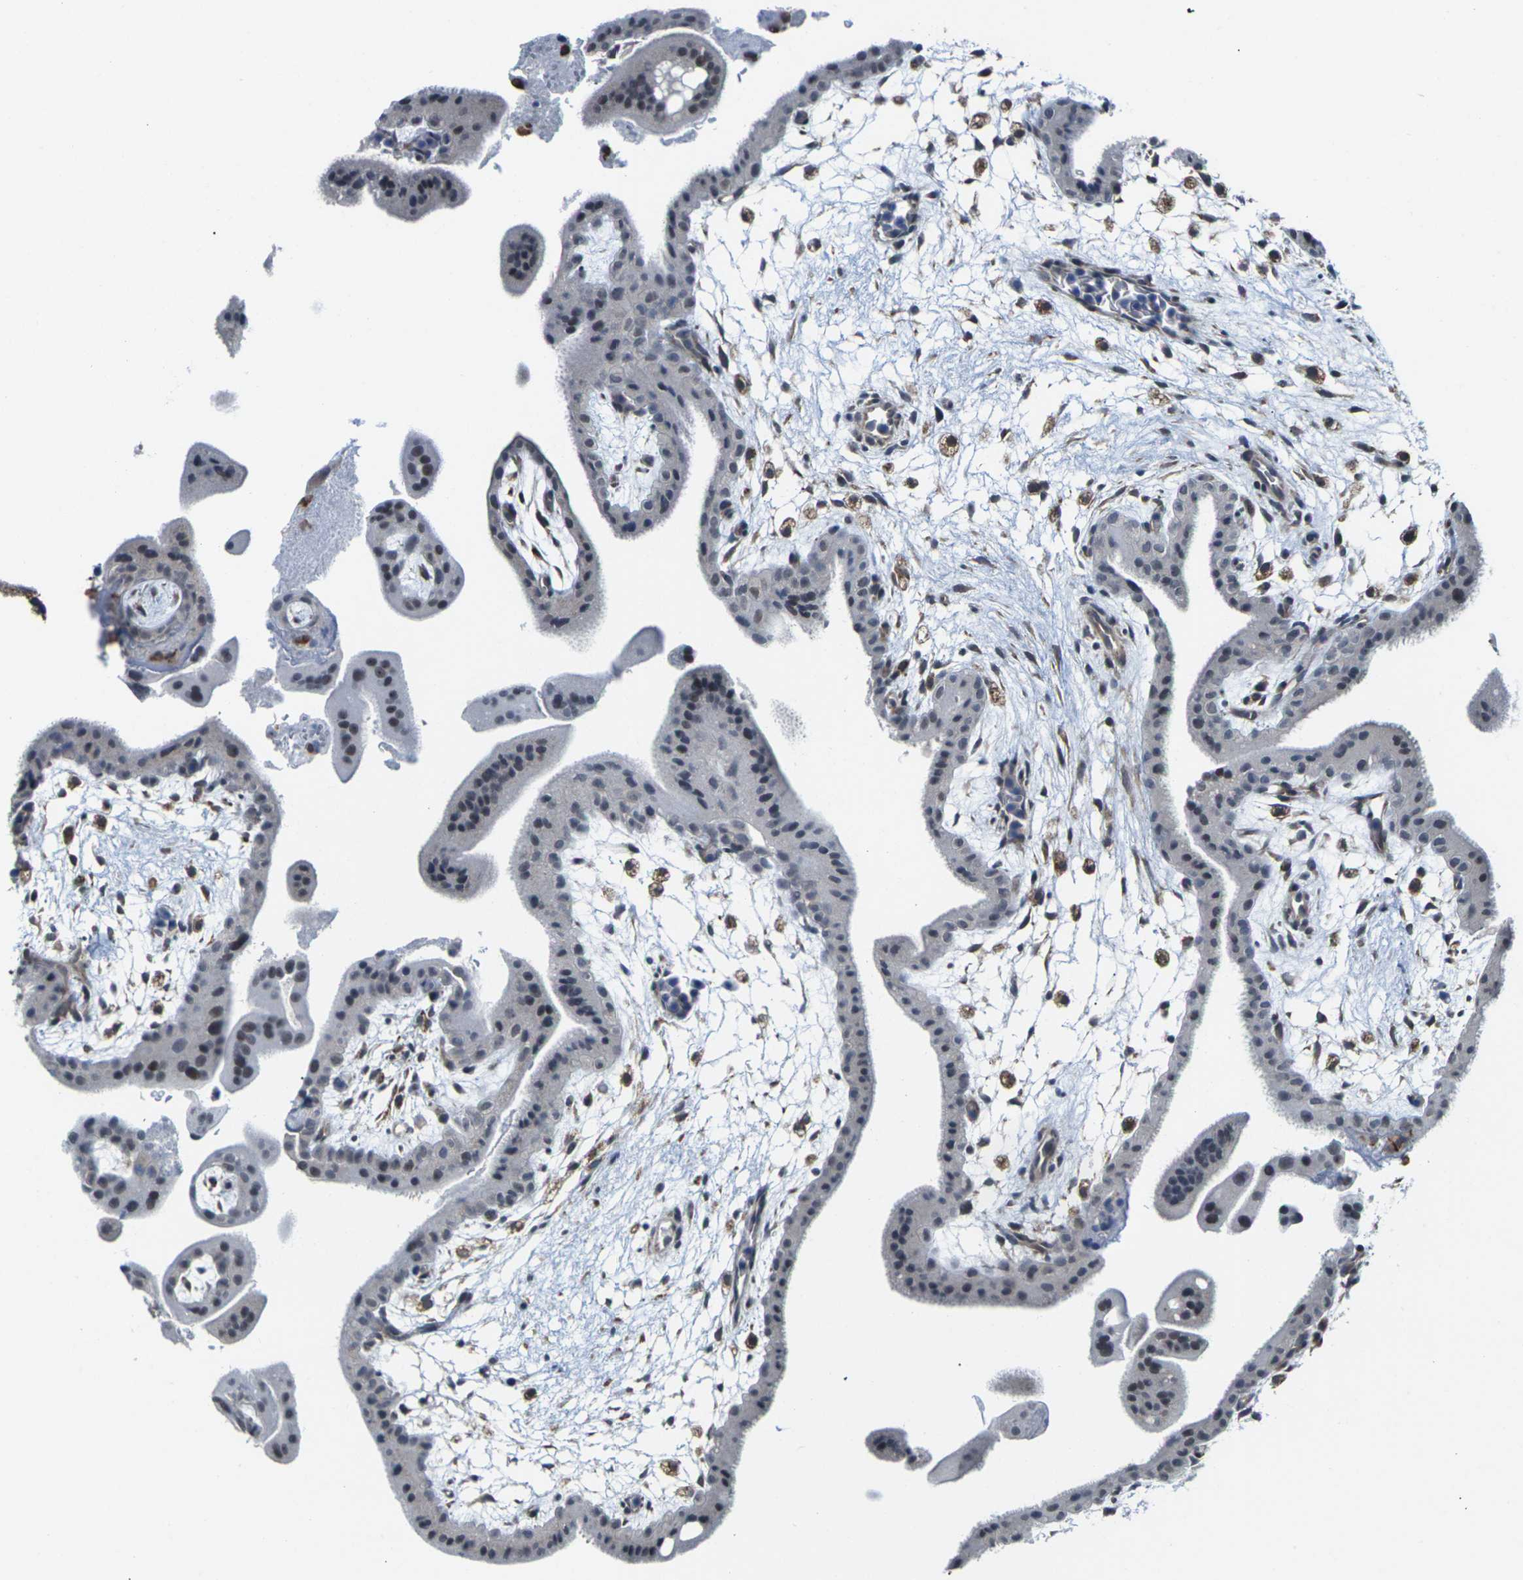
{"staining": {"intensity": "moderate", "quantity": ">75%", "location": "cytoplasmic/membranous"}, "tissue": "placenta", "cell_type": "Decidual cells", "image_type": "normal", "snomed": [{"axis": "morphology", "description": "Normal tissue, NOS"}, {"axis": "topography", "description": "Placenta"}], "caption": "Immunohistochemical staining of unremarkable placenta reveals medium levels of moderate cytoplasmic/membranous staining in approximately >75% of decidual cells.", "gene": "PDZK1IP1", "patient": {"sex": "female", "age": 35}}